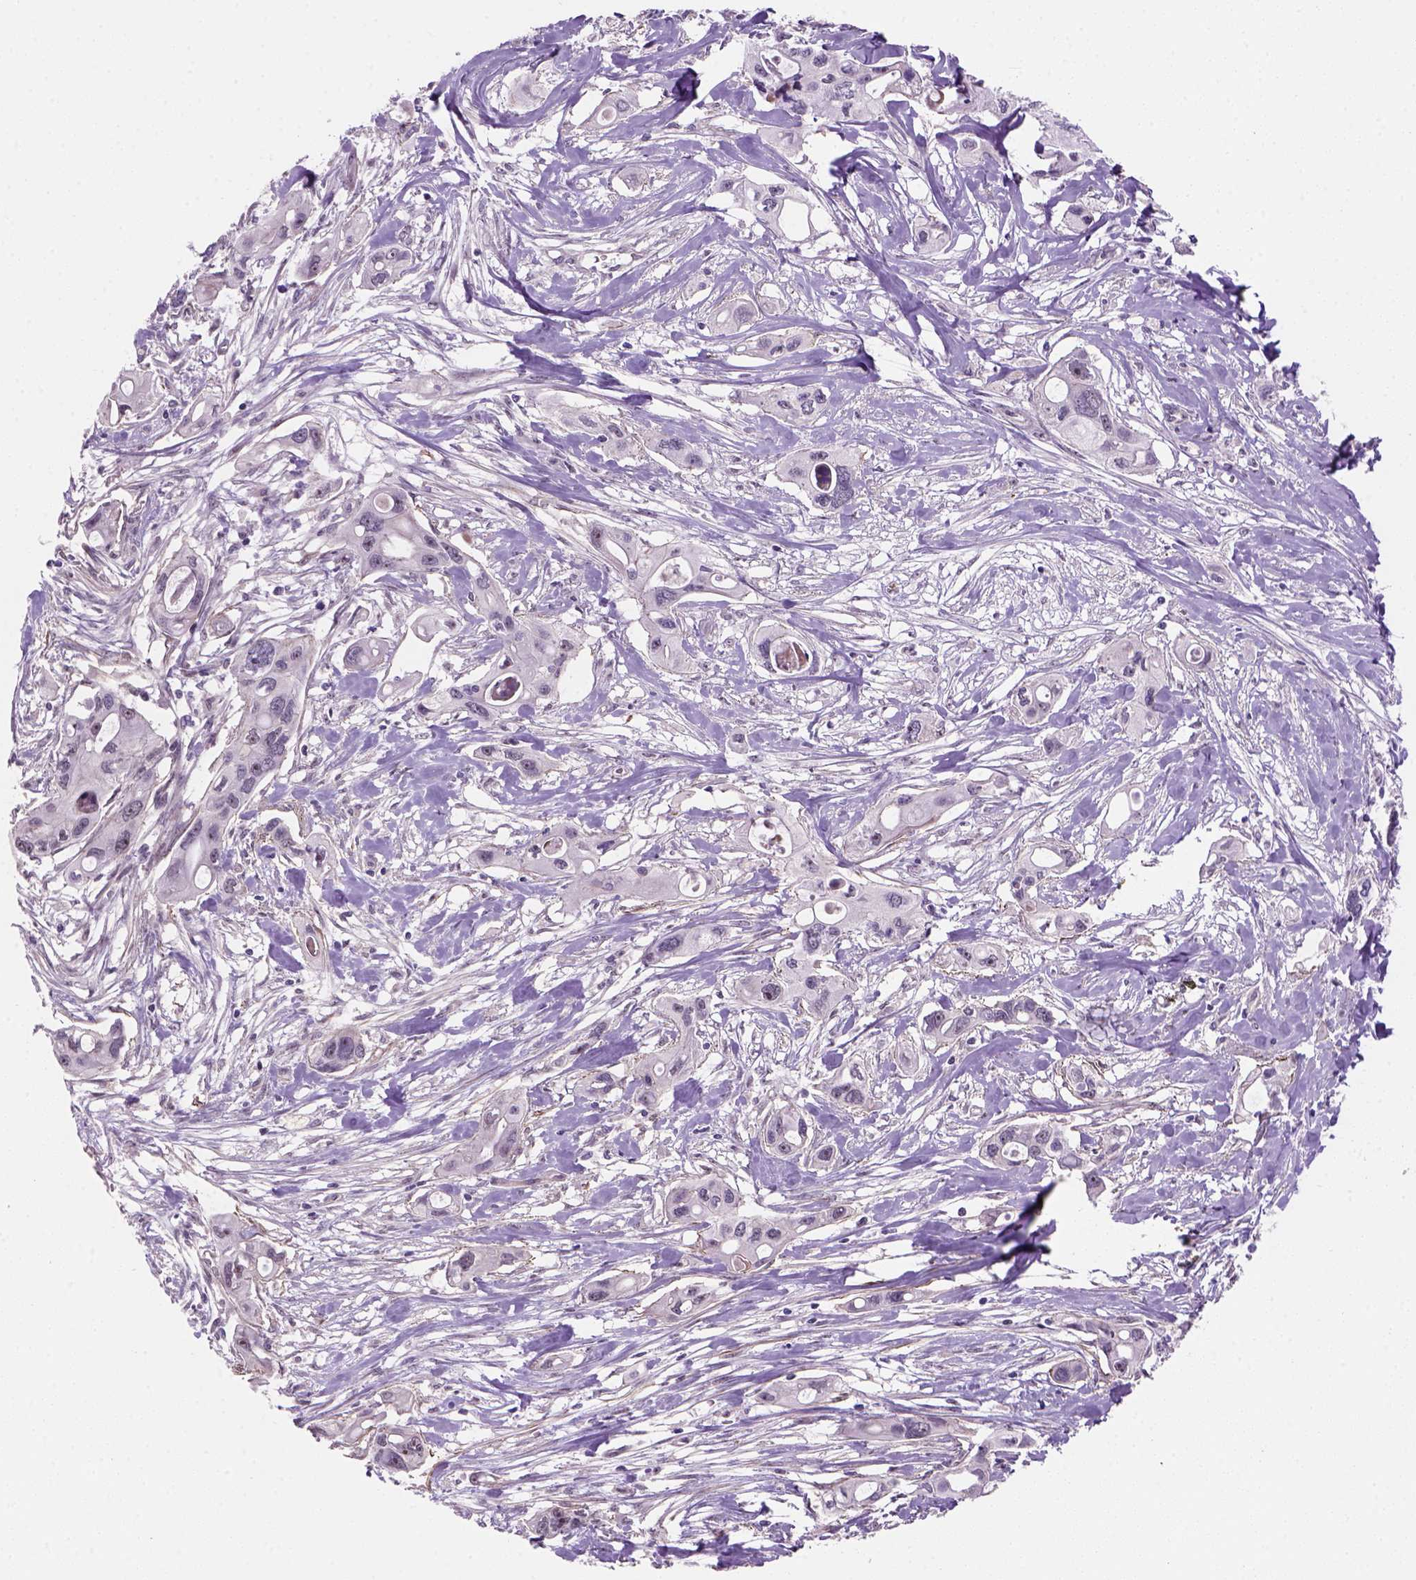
{"staining": {"intensity": "weak", "quantity": "25%-75%", "location": "nuclear"}, "tissue": "pancreatic cancer", "cell_type": "Tumor cells", "image_type": "cancer", "snomed": [{"axis": "morphology", "description": "Adenocarcinoma, NOS"}, {"axis": "topography", "description": "Pancreas"}], "caption": "Immunohistochemical staining of pancreatic adenocarcinoma displays low levels of weak nuclear positivity in approximately 25%-75% of tumor cells.", "gene": "RRS1", "patient": {"sex": "male", "age": 60}}